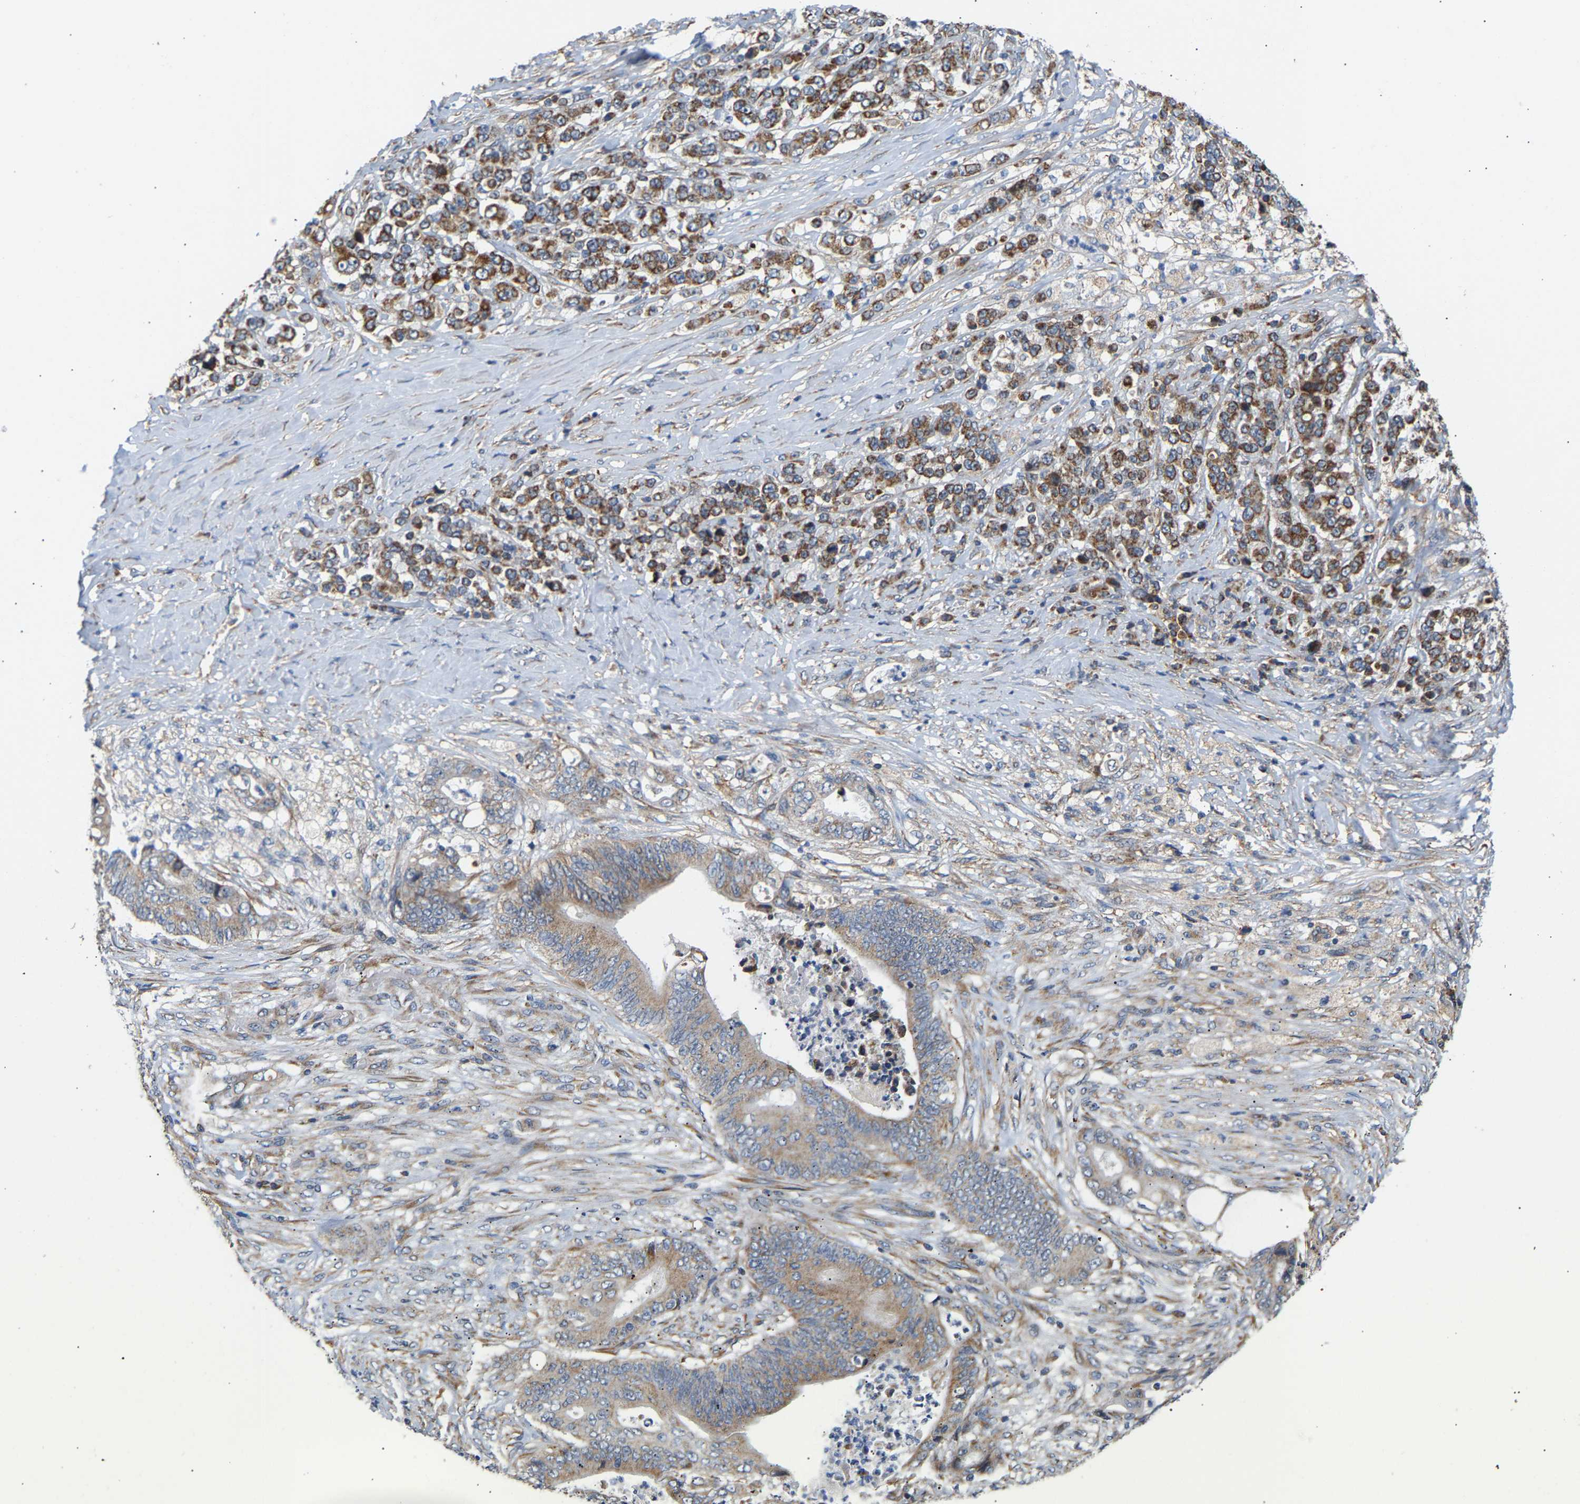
{"staining": {"intensity": "strong", "quantity": "25%-75%", "location": "cytoplasmic/membranous"}, "tissue": "stomach cancer", "cell_type": "Tumor cells", "image_type": "cancer", "snomed": [{"axis": "morphology", "description": "Adenocarcinoma, NOS"}, {"axis": "topography", "description": "Stomach"}], "caption": "Strong cytoplasmic/membranous protein positivity is identified in about 25%-75% of tumor cells in stomach cancer (adenocarcinoma).", "gene": "TMEM168", "patient": {"sex": "female", "age": 73}}